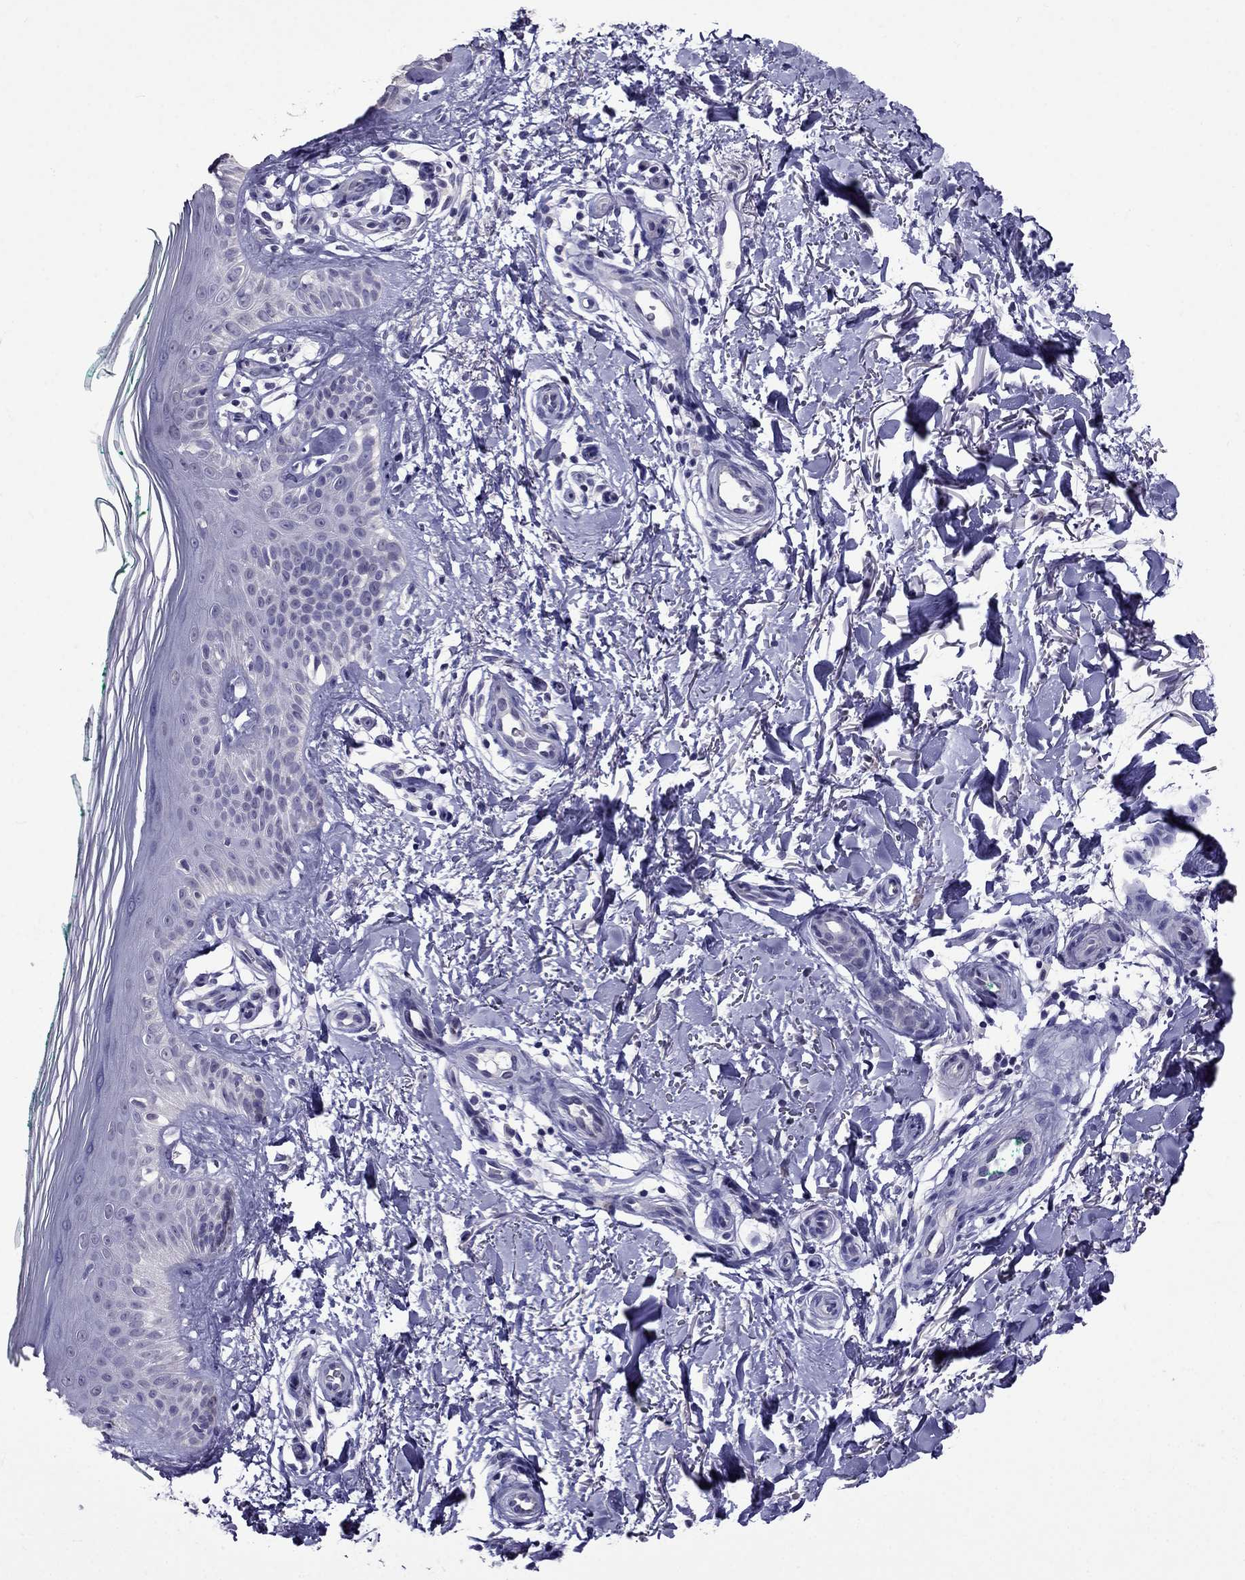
{"staining": {"intensity": "negative", "quantity": "none", "location": "none"}, "tissue": "skin", "cell_type": "Fibroblasts", "image_type": "normal", "snomed": [{"axis": "morphology", "description": "Normal tissue, NOS"}, {"axis": "morphology", "description": "Inflammation, NOS"}, {"axis": "morphology", "description": "Fibrosis, NOS"}, {"axis": "topography", "description": "Skin"}], "caption": "A histopathology image of skin stained for a protein displays no brown staining in fibroblasts. The staining was performed using DAB to visualize the protein expression in brown, while the nuclei were stained in blue with hematoxylin (Magnification: 20x).", "gene": "OLFM4", "patient": {"sex": "male", "age": 71}}